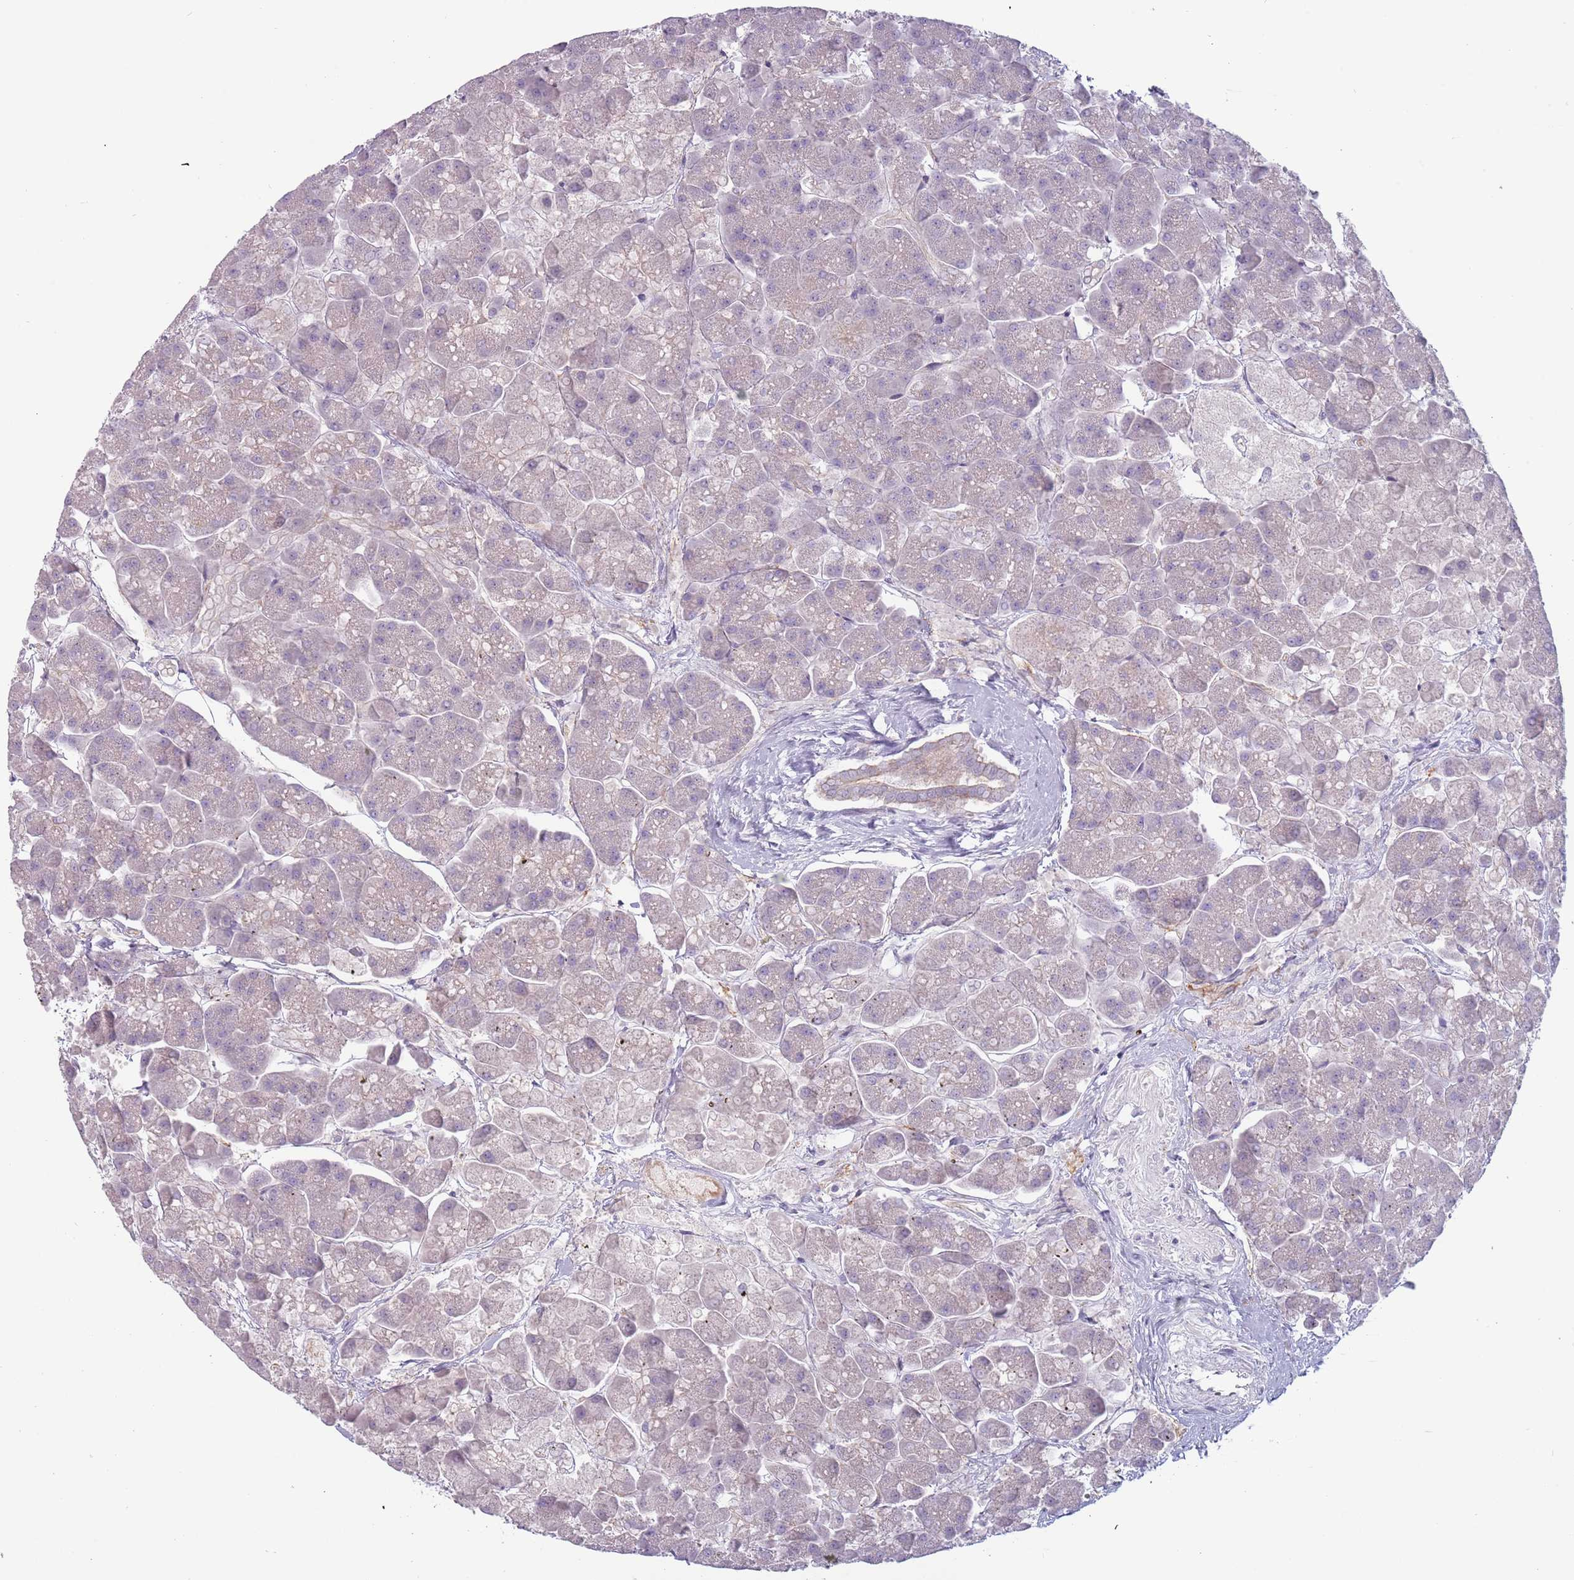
{"staining": {"intensity": "negative", "quantity": "none", "location": "none"}, "tissue": "pancreas", "cell_type": "Exocrine glandular cells", "image_type": "normal", "snomed": [{"axis": "morphology", "description": "Normal tissue, NOS"}, {"axis": "topography", "description": "Pancreas"}, {"axis": "topography", "description": "Peripheral nerve tissue"}], "caption": "IHC micrograph of normal pancreas stained for a protein (brown), which displays no positivity in exocrine glandular cells. (Stains: DAB (3,3'-diaminobenzidine) IHC with hematoxylin counter stain, Microscopy: brightfield microscopy at high magnification).", "gene": "RFX2", "patient": {"sex": "male", "age": 54}}